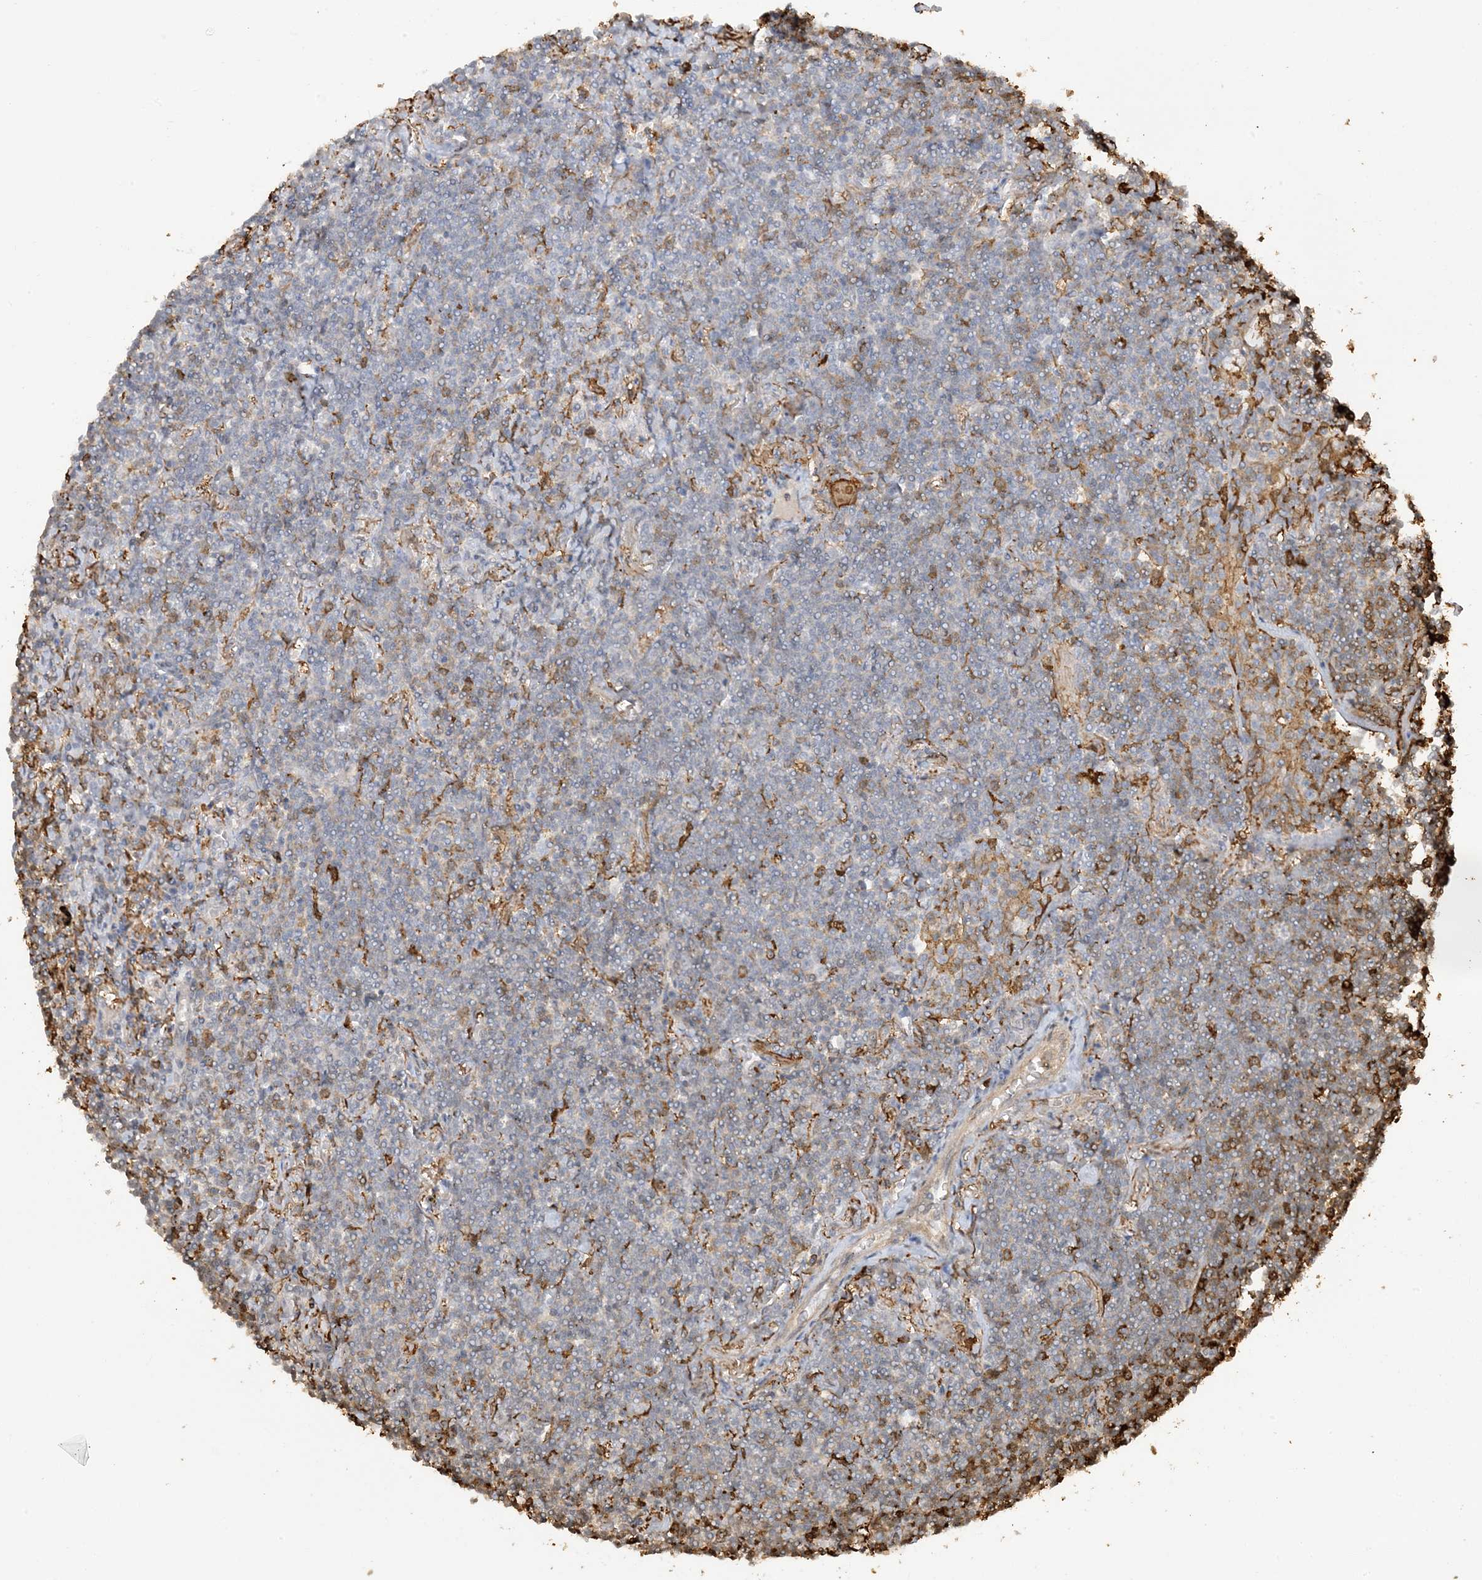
{"staining": {"intensity": "negative", "quantity": "none", "location": "none"}, "tissue": "lymphoma", "cell_type": "Tumor cells", "image_type": "cancer", "snomed": [{"axis": "morphology", "description": "Malignant lymphoma, non-Hodgkin's type, Low grade"}, {"axis": "topography", "description": "Lung"}], "caption": "A high-resolution micrograph shows IHC staining of lymphoma, which shows no significant staining in tumor cells. (DAB IHC, high magnification).", "gene": "PHACTR2", "patient": {"sex": "female", "age": 71}}